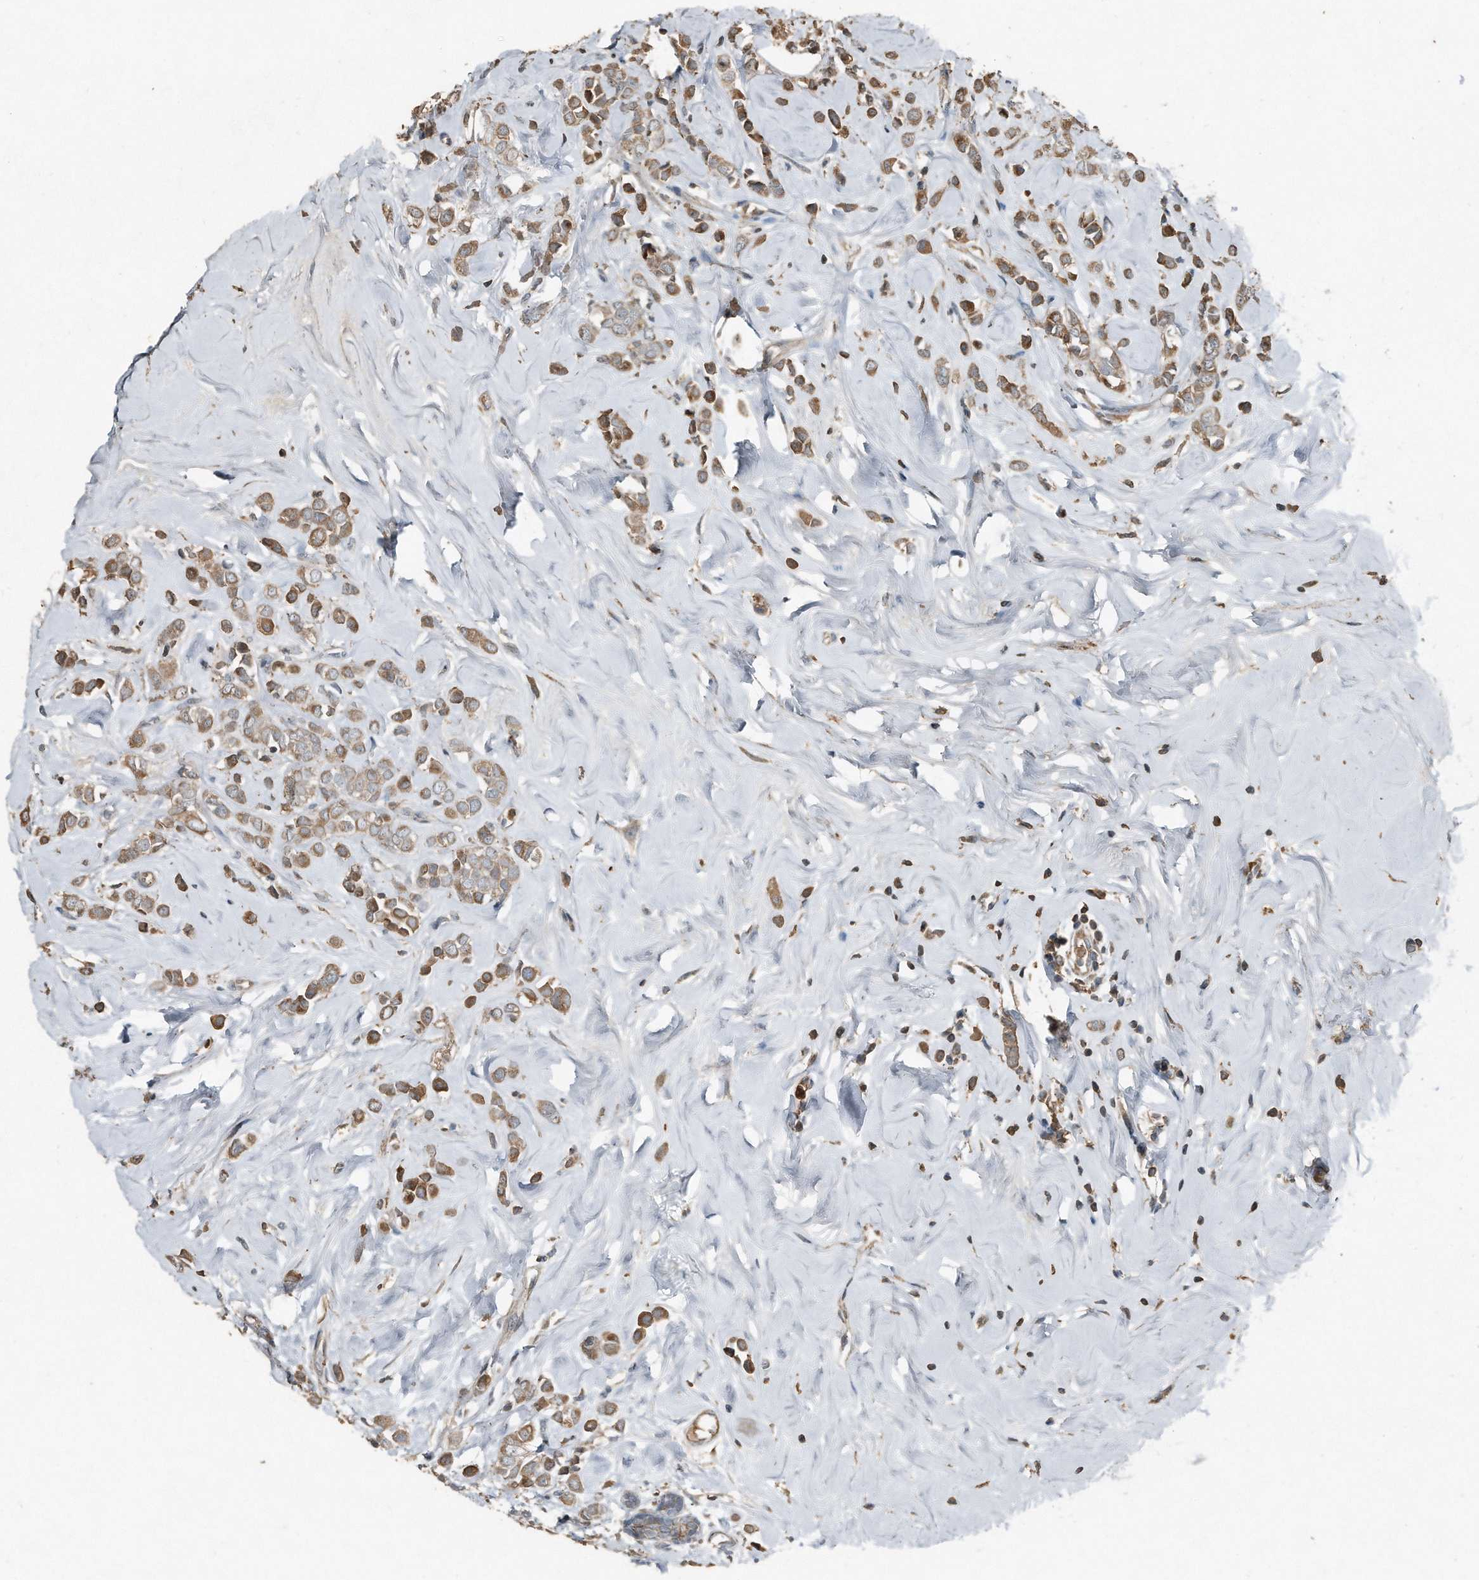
{"staining": {"intensity": "moderate", "quantity": ">75%", "location": "cytoplasmic/membranous"}, "tissue": "breast cancer", "cell_type": "Tumor cells", "image_type": "cancer", "snomed": [{"axis": "morphology", "description": "Lobular carcinoma"}, {"axis": "topography", "description": "Breast"}], "caption": "Immunohistochemical staining of human breast lobular carcinoma displays medium levels of moderate cytoplasmic/membranous positivity in approximately >75% of tumor cells. The protein of interest is stained brown, and the nuclei are stained in blue (DAB IHC with brightfield microscopy, high magnification).", "gene": "C9", "patient": {"sex": "female", "age": 47}}